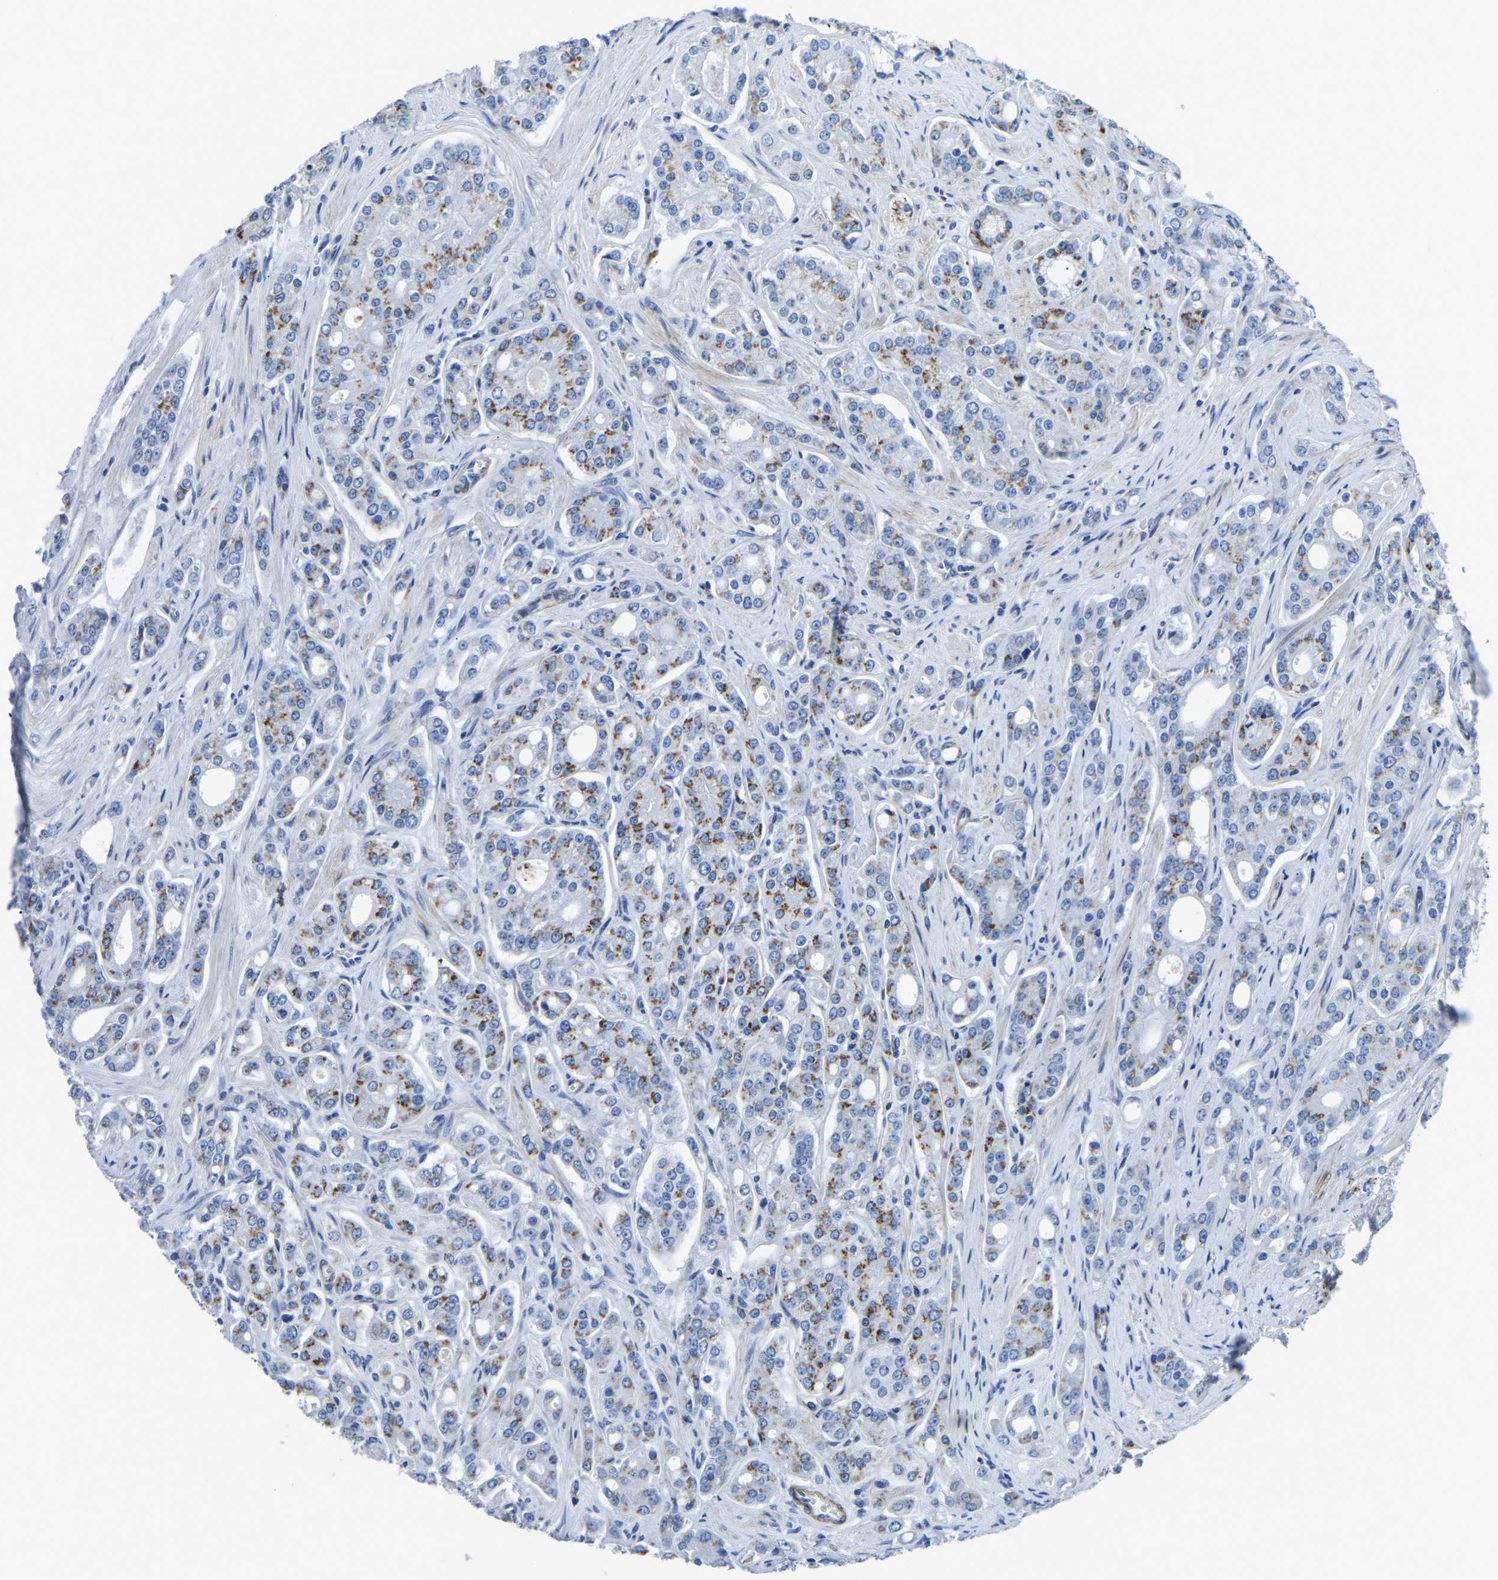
{"staining": {"intensity": "moderate", "quantity": ">75%", "location": "cytoplasmic/membranous"}, "tissue": "prostate cancer", "cell_type": "Tumor cells", "image_type": "cancer", "snomed": [{"axis": "morphology", "description": "Adenocarcinoma, High grade"}, {"axis": "topography", "description": "Prostate"}], "caption": "Tumor cells exhibit medium levels of moderate cytoplasmic/membranous staining in about >75% of cells in human adenocarcinoma (high-grade) (prostate).", "gene": "SLC45A3", "patient": {"sex": "male", "age": 71}}